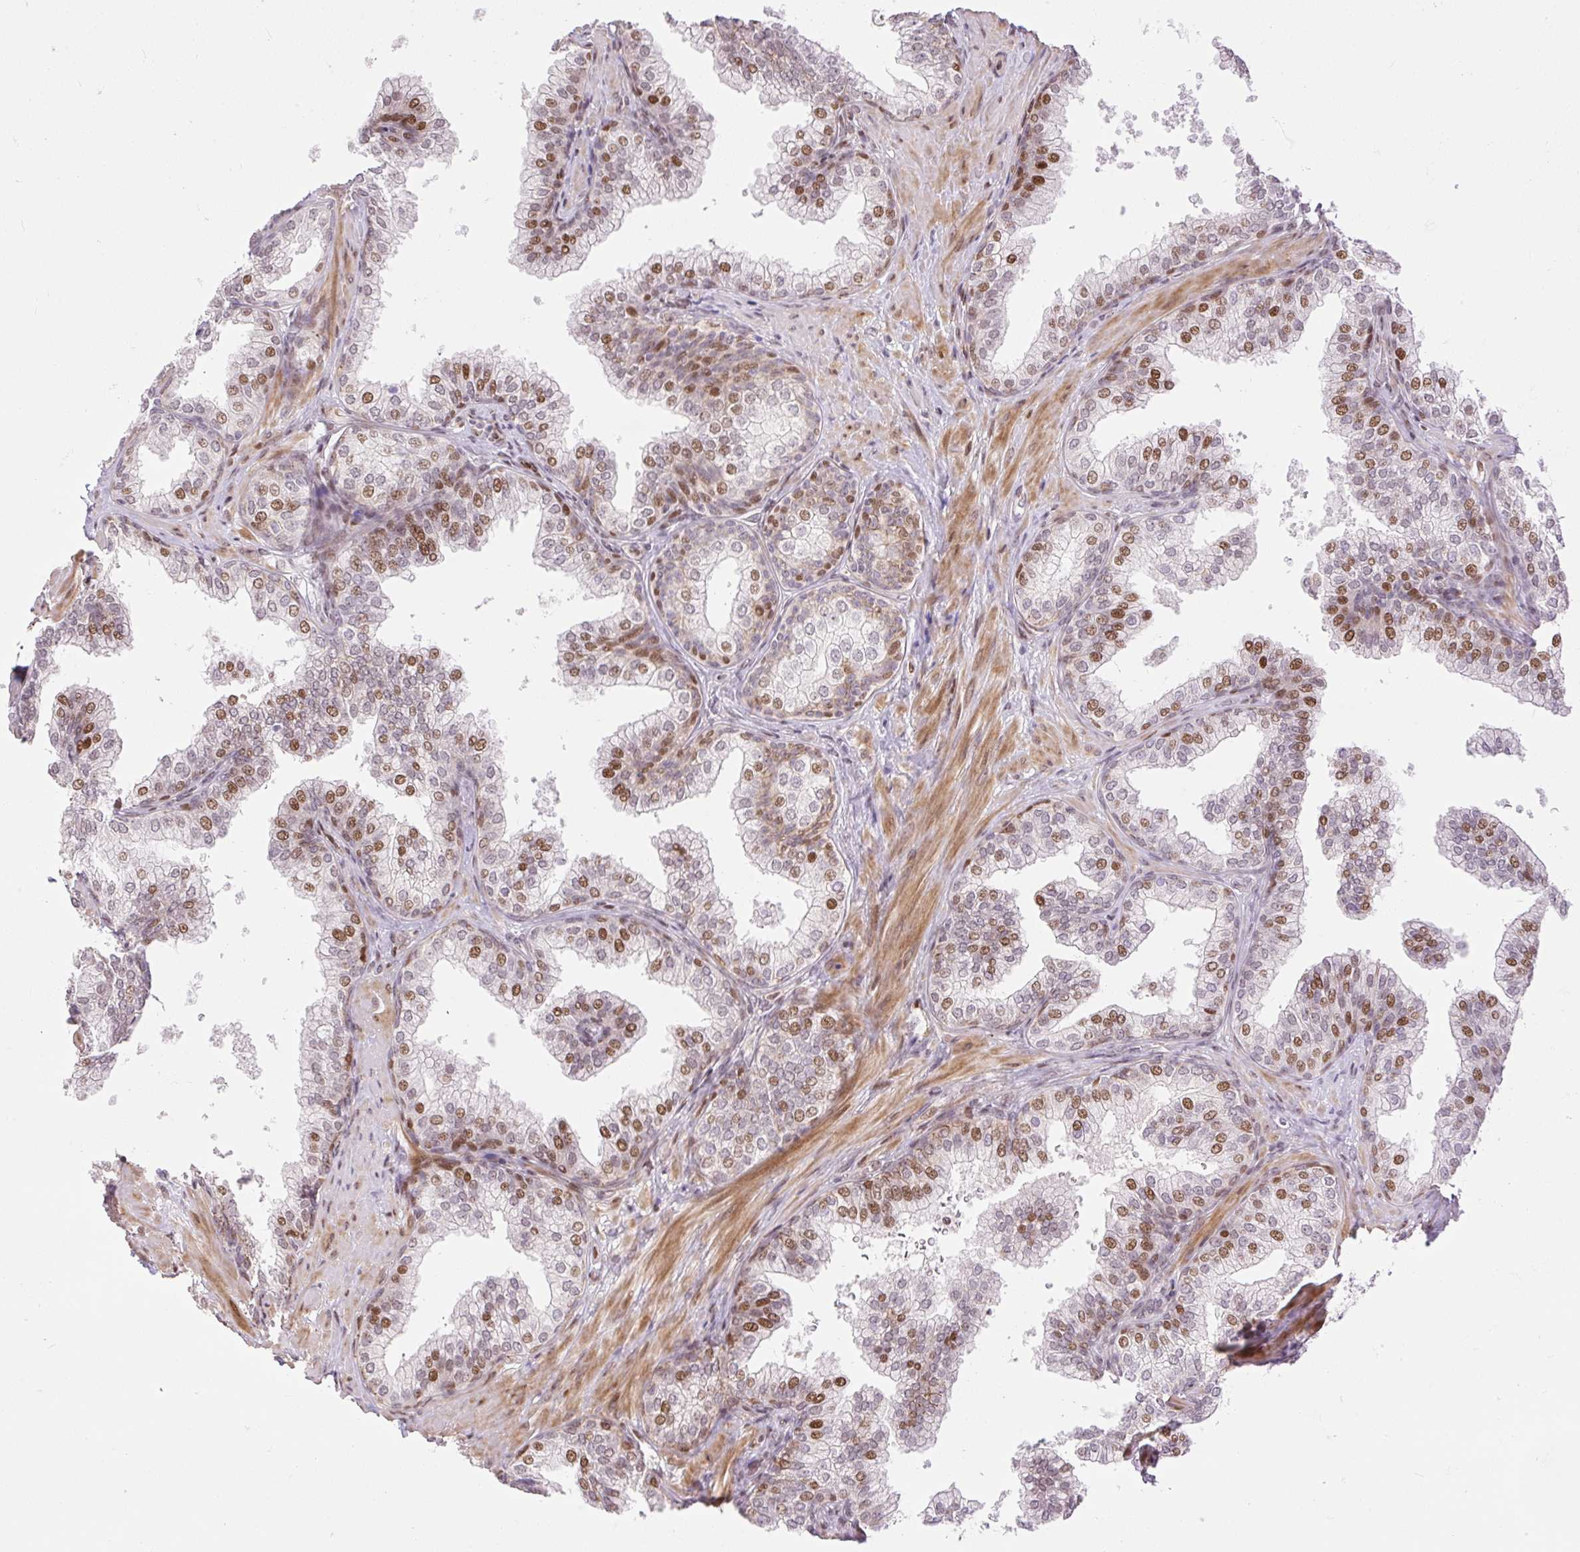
{"staining": {"intensity": "moderate", "quantity": "25%-75%", "location": "nuclear"}, "tissue": "prostate", "cell_type": "Glandular cells", "image_type": "normal", "snomed": [{"axis": "morphology", "description": "Normal tissue, NOS"}, {"axis": "topography", "description": "Prostate"}], "caption": "There is medium levels of moderate nuclear positivity in glandular cells of normal prostate, as demonstrated by immunohistochemical staining (brown color).", "gene": "RIPPLY3", "patient": {"sex": "male", "age": 60}}